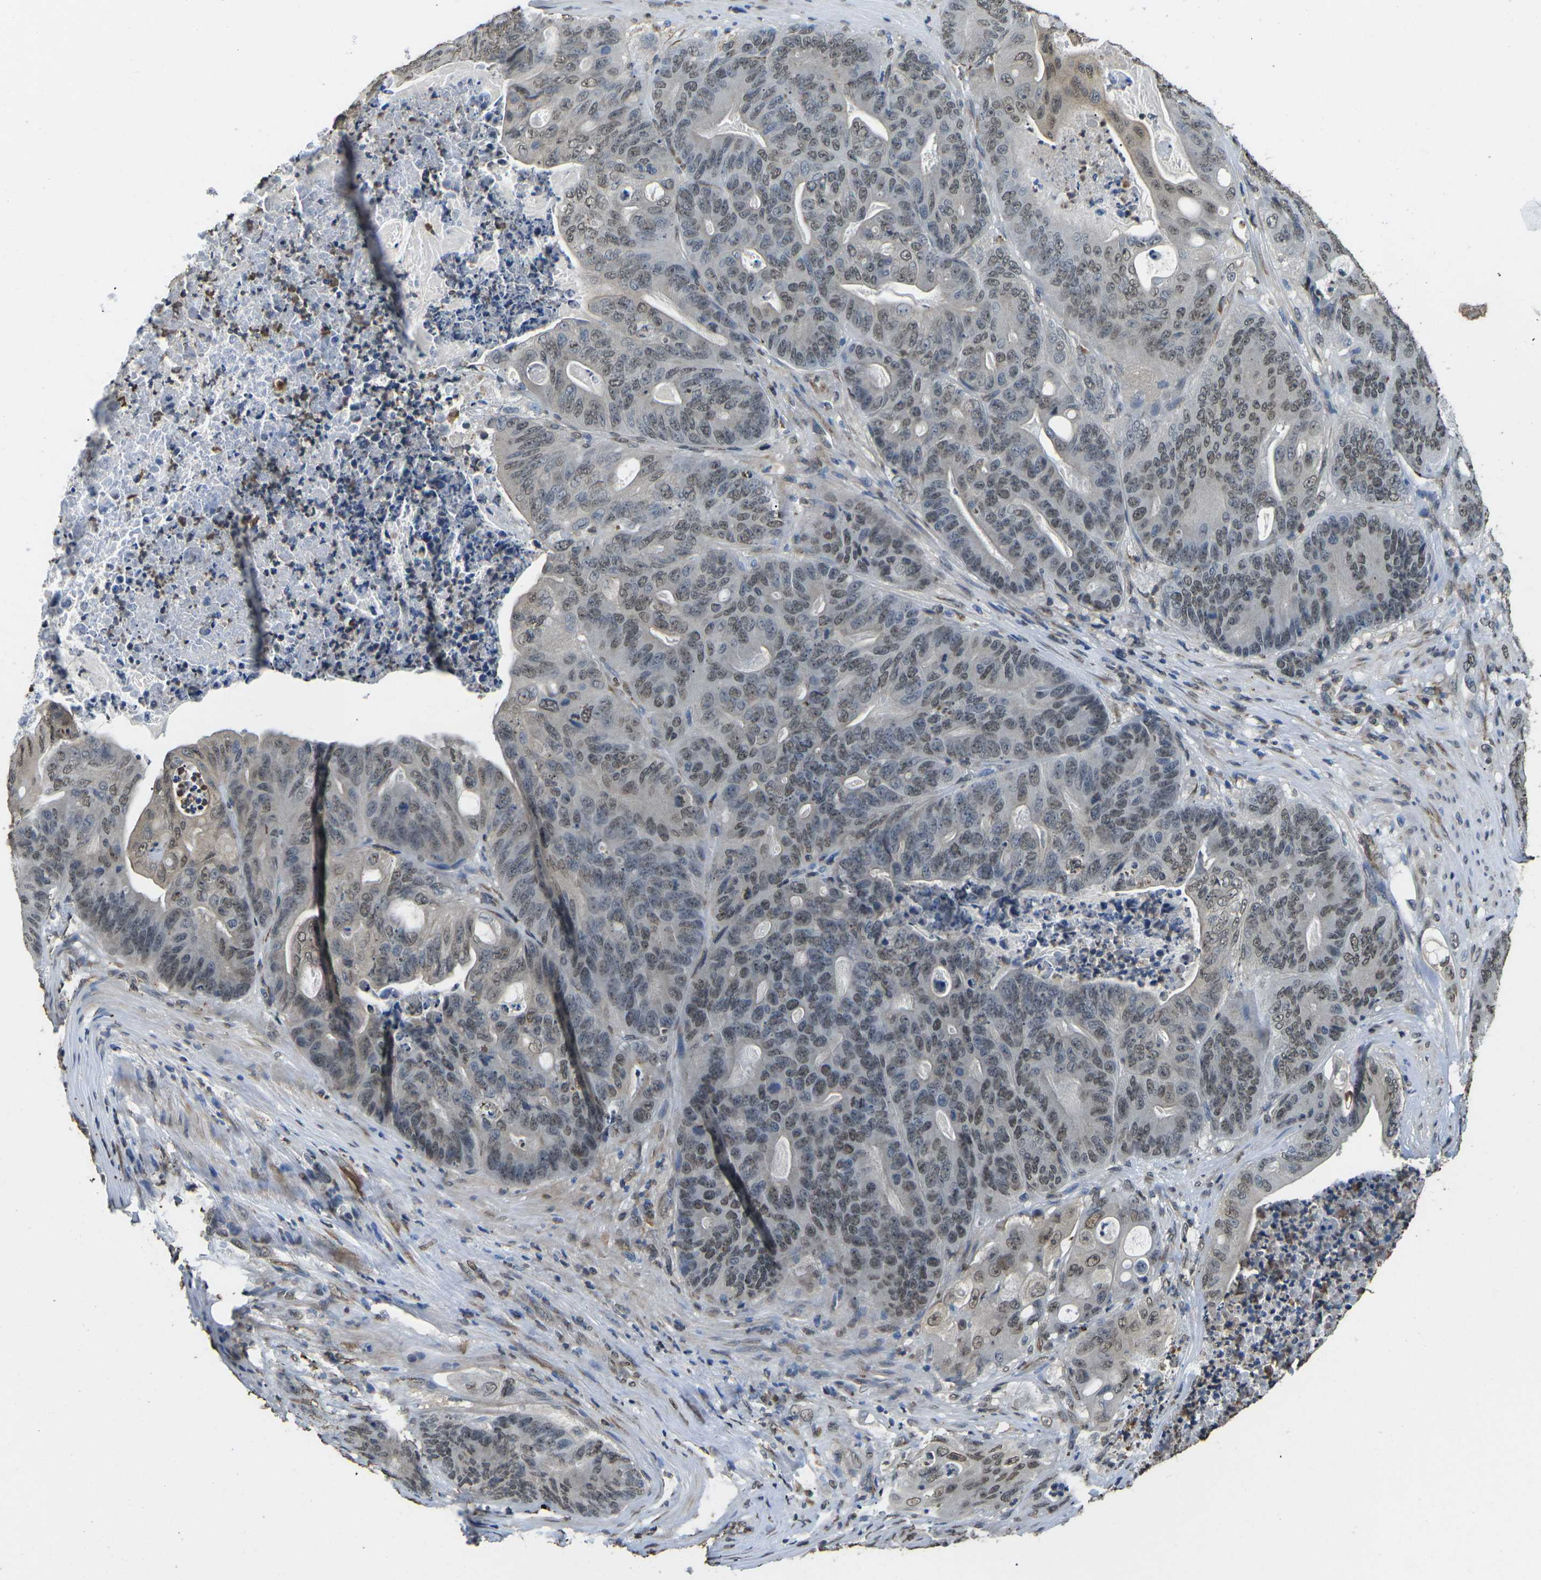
{"staining": {"intensity": "weak", "quantity": "25%-75%", "location": "nuclear"}, "tissue": "stomach cancer", "cell_type": "Tumor cells", "image_type": "cancer", "snomed": [{"axis": "morphology", "description": "Adenocarcinoma, NOS"}, {"axis": "topography", "description": "Stomach"}], "caption": "A photomicrograph of stomach cancer stained for a protein demonstrates weak nuclear brown staining in tumor cells.", "gene": "SCNN1B", "patient": {"sex": "female", "age": 73}}